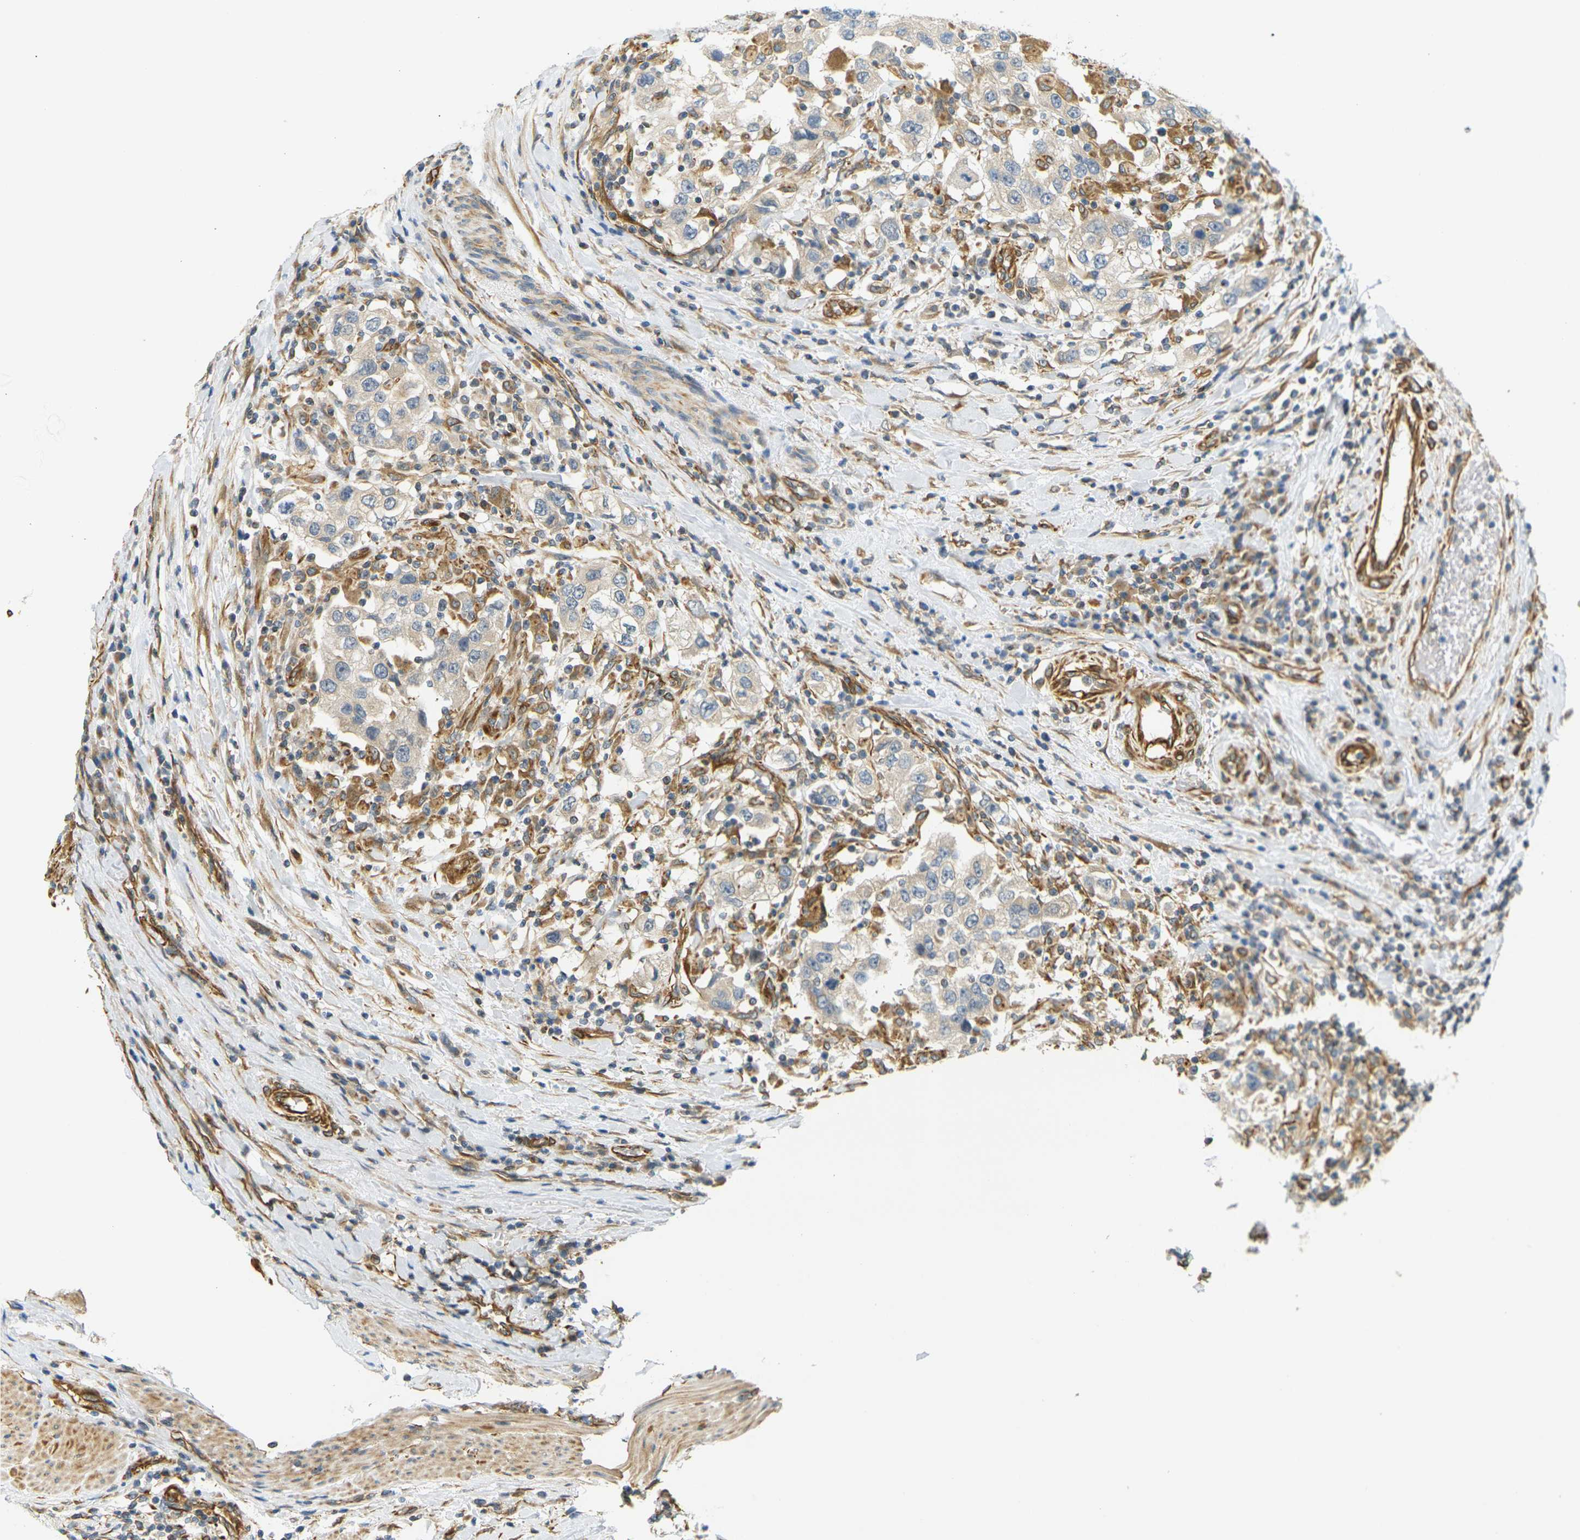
{"staining": {"intensity": "moderate", "quantity": "<25%", "location": "cytoplasmic/membranous"}, "tissue": "urothelial cancer", "cell_type": "Tumor cells", "image_type": "cancer", "snomed": [{"axis": "morphology", "description": "Urothelial carcinoma, High grade"}, {"axis": "topography", "description": "Urinary bladder"}], "caption": "This histopathology image reveals urothelial cancer stained with immunohistochemistry to label a protein in brown. The cytoplasmic/membranous of tumor cells show moderate positivity for the protein. Nuclei are counter-stained blue.", "gene": "CYTH3", "patient": {"sex": "female", "age": 80}}